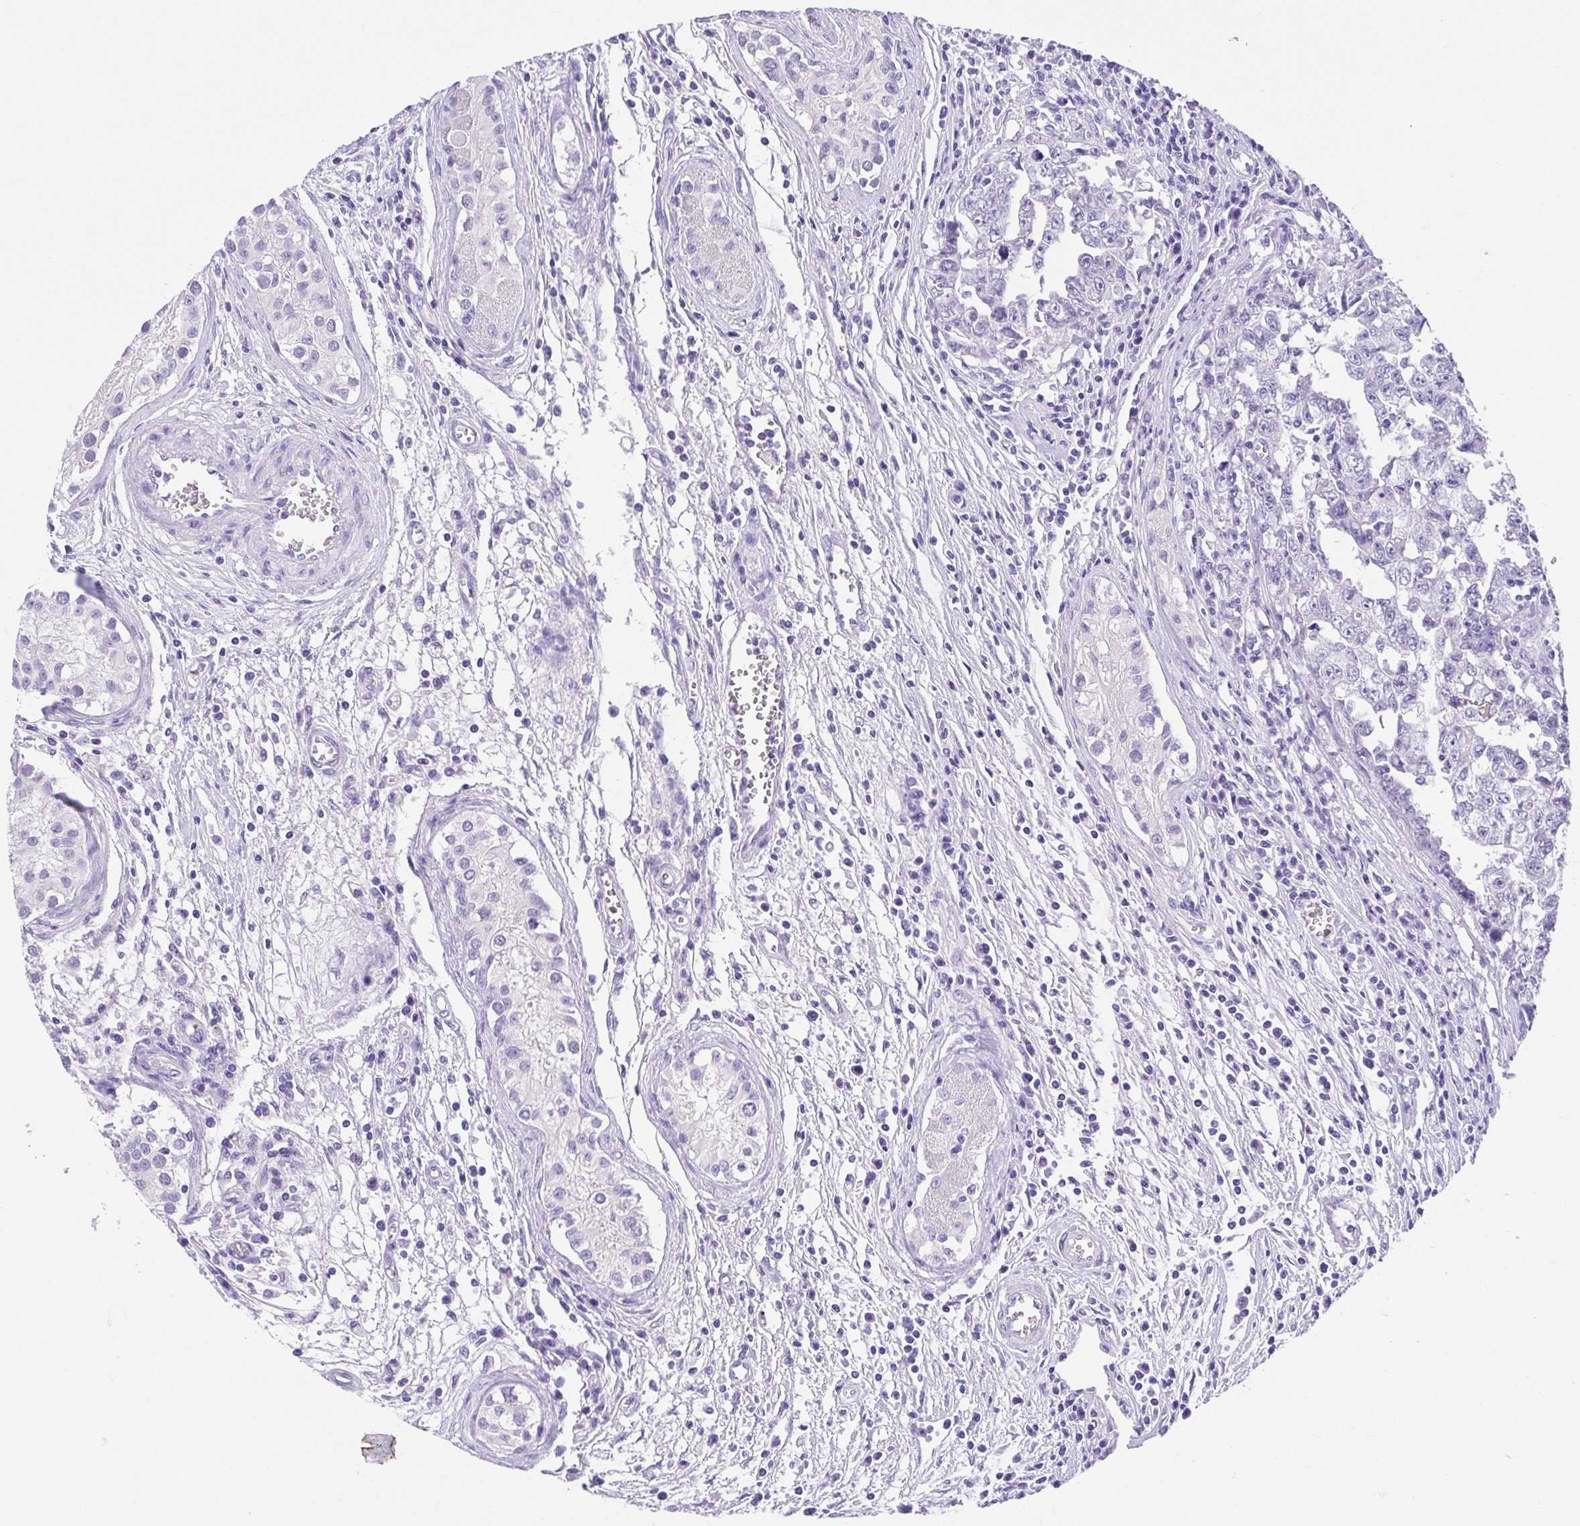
{"staining": {"intensity": "negative", "quantity": "none", "location": "none"}, "tissue": "testis cancer", "cell_type": "Tumor cells", "image_type": "cancer", "snomed": [{"axis": "morphology", "description": "Carcinoma, Embryonal, NOS"}, {"axis": "topography", "description": "Testis"}], "caption": "Immunohistochemical staining of testis cancer (embryonal carcinoma) exhibits no significant staining in tumor cells. The staining is performed using DAB (3,3'-diaminobenzidine) brown chromogen with nuclei counter-stained in using hematoxylin.", "gene": "SPATA4", "patient": {"sex": "male", "age": 24}}